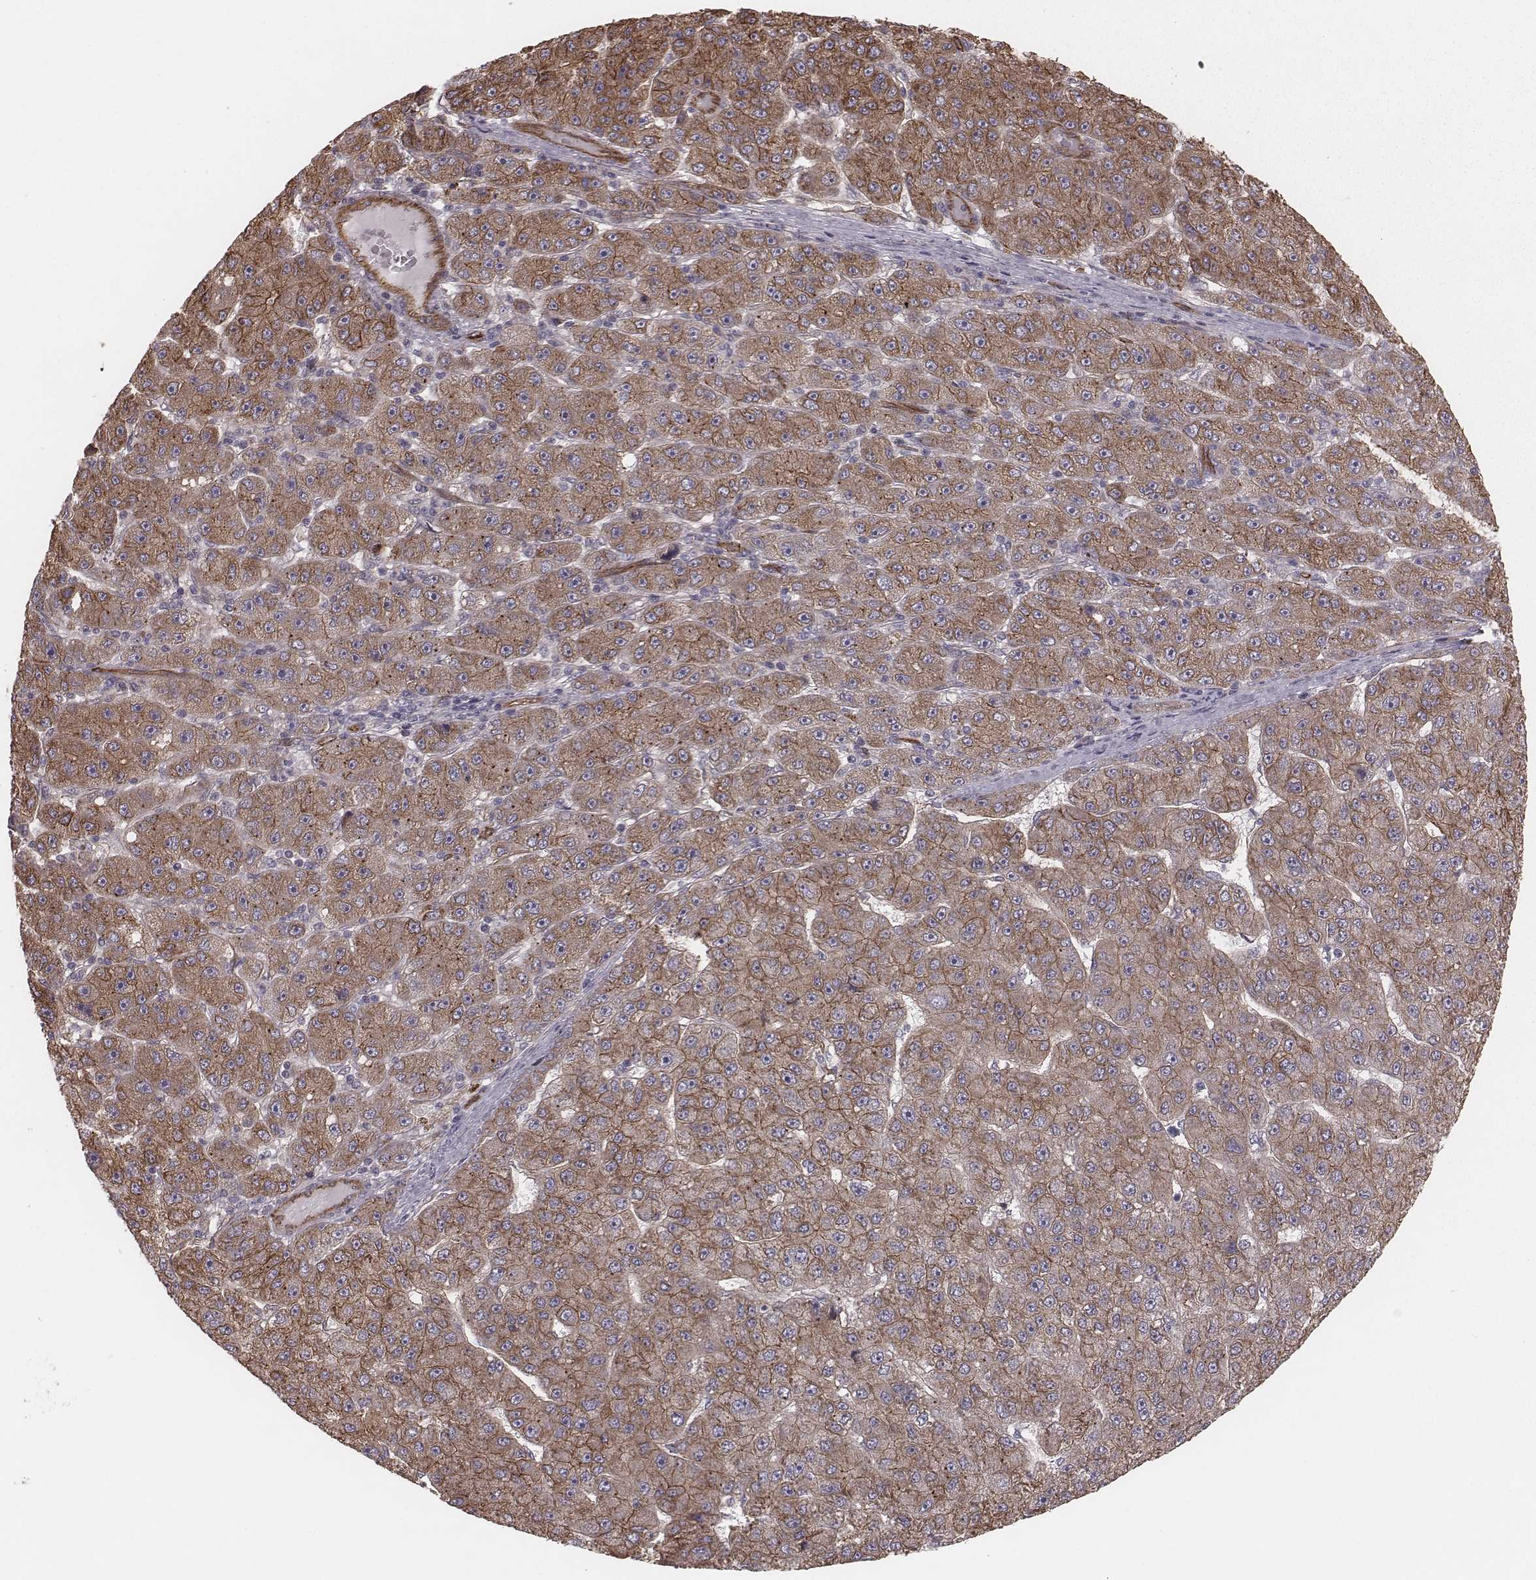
{"staining": {"intensity": "moderate", "quantity": ">75%", "location": "cytoplasmic/membranous"}, "tissue": "liver cancer", "cell_type": "Tumor cells", "image_type": "cancer", "snomed": [{"axis": "morphology", "description": "Carcinoma, Hepatocellular, NOS"}, {"axis": "topography", "description": "Liver"}], "caption": "Immunohistochemistry (IHC) photomicrograph of neoplastic tissue: human liver hepatocellular carcinoma stained using immunohistochemistry (IHC) exhibits medium levels of moderate protein expression localized specifically in the cytoplasmic/membranous of tumor cells, appearing as a cytoplasmic/membranous brown color.", "gene": "PALMD", "patient": {"sex": "male", "age": 67}}